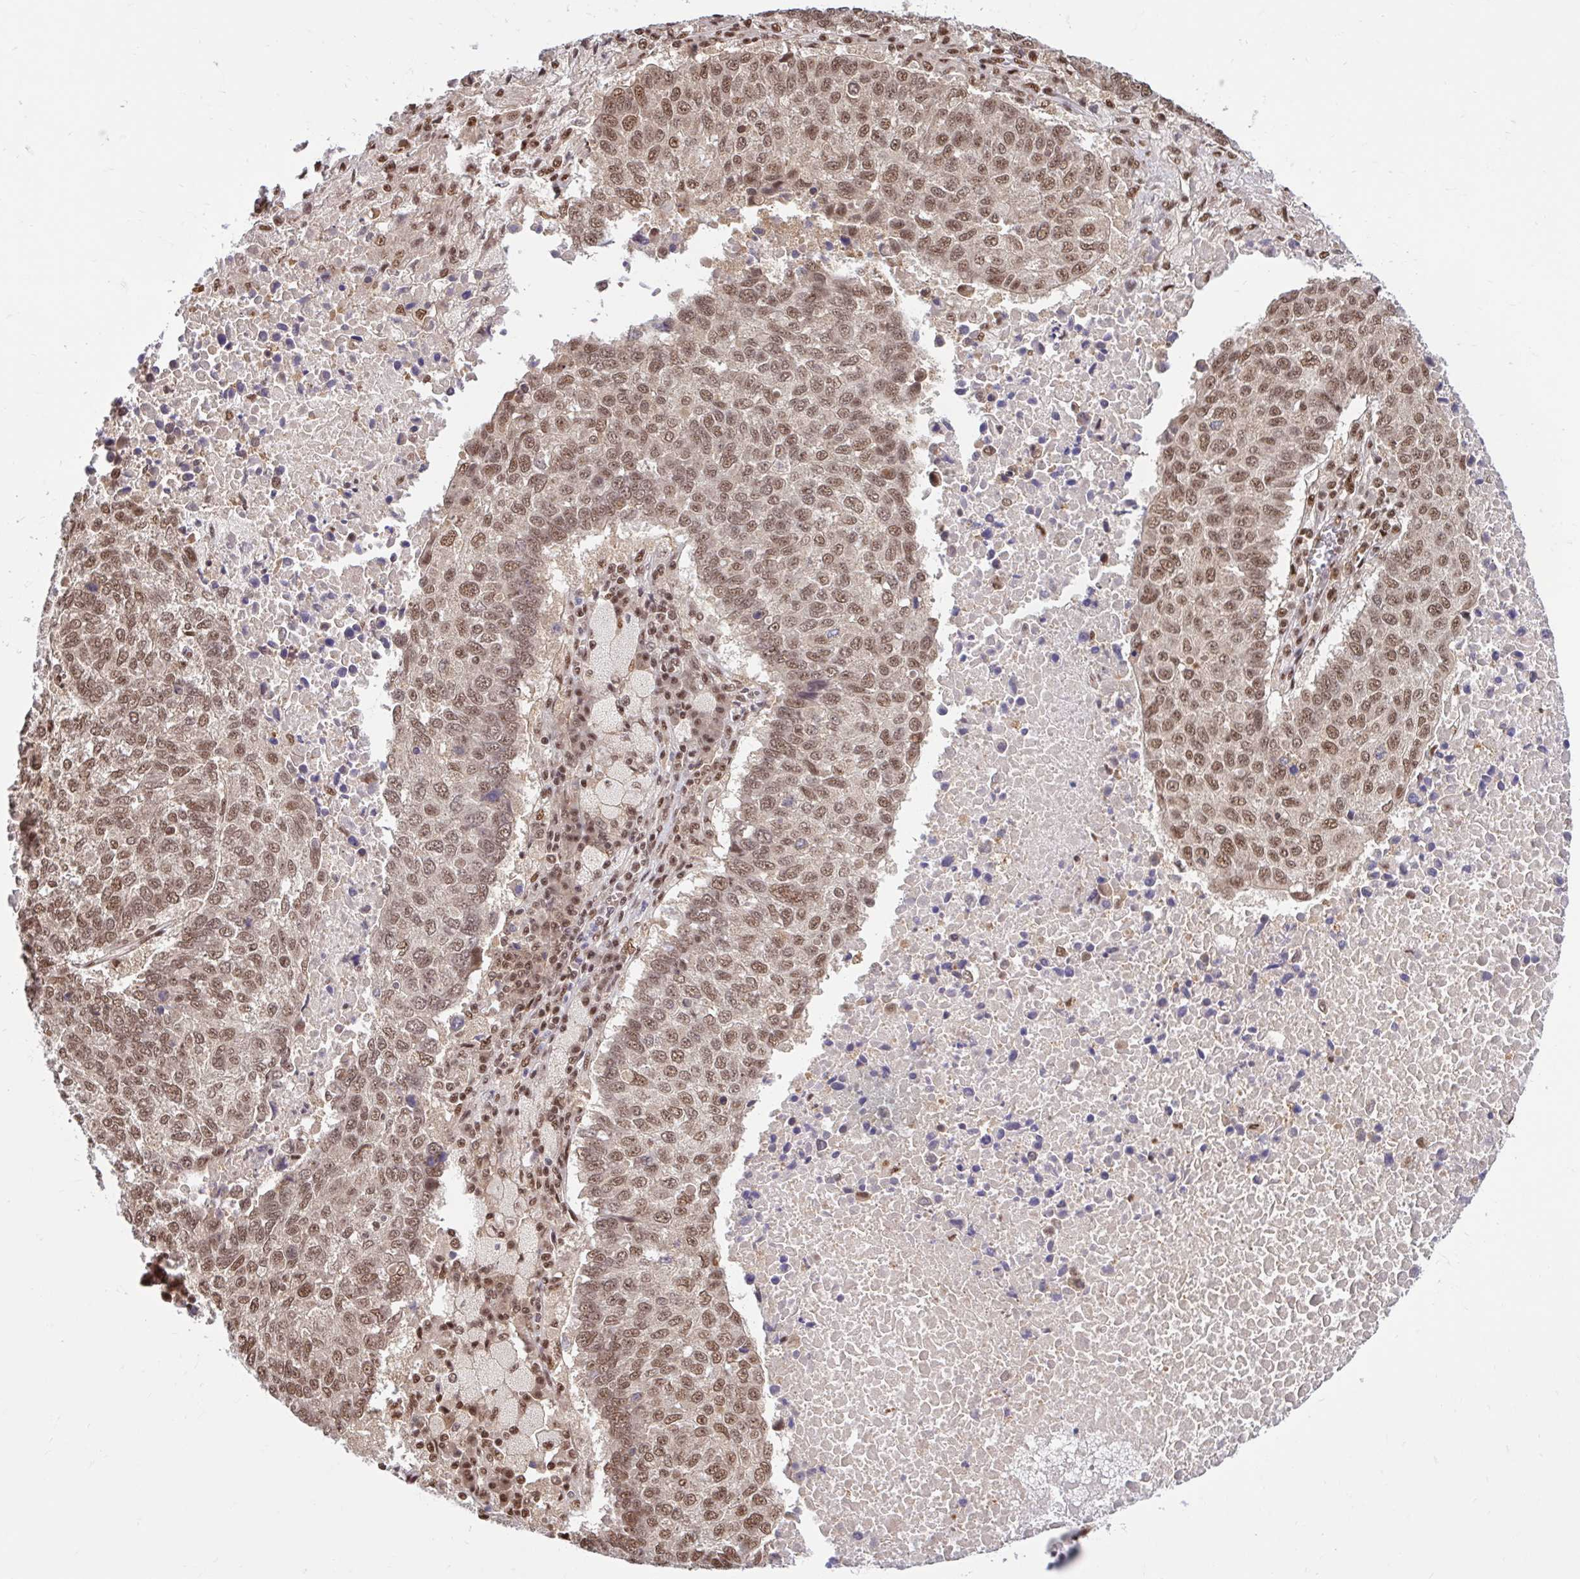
{"staining": {"intensity": "moderate", "quantity": ">75%", "location": "nuclear"}, "tissue": "lung cancer", "cell_type": "Tumor cells", "image_type": "cancer", "snomed": [{"axis": "morphology", "description": "Squamous cell carcinoma, NOS"}, {"axis": "topography", "description": "Lung"}], "caption": "An image of human lung cancer stained for a protein shows moderate nuclear brown staining in tumor cells. The staining is performed using DAB (3,3'-diaminobenzidine) brown chromogen to label protein expression. The nuclei are counter-stained blue using hematoxylin.", "gene": "ABCA9", "patient": {"sex": "male", "age": 73}}